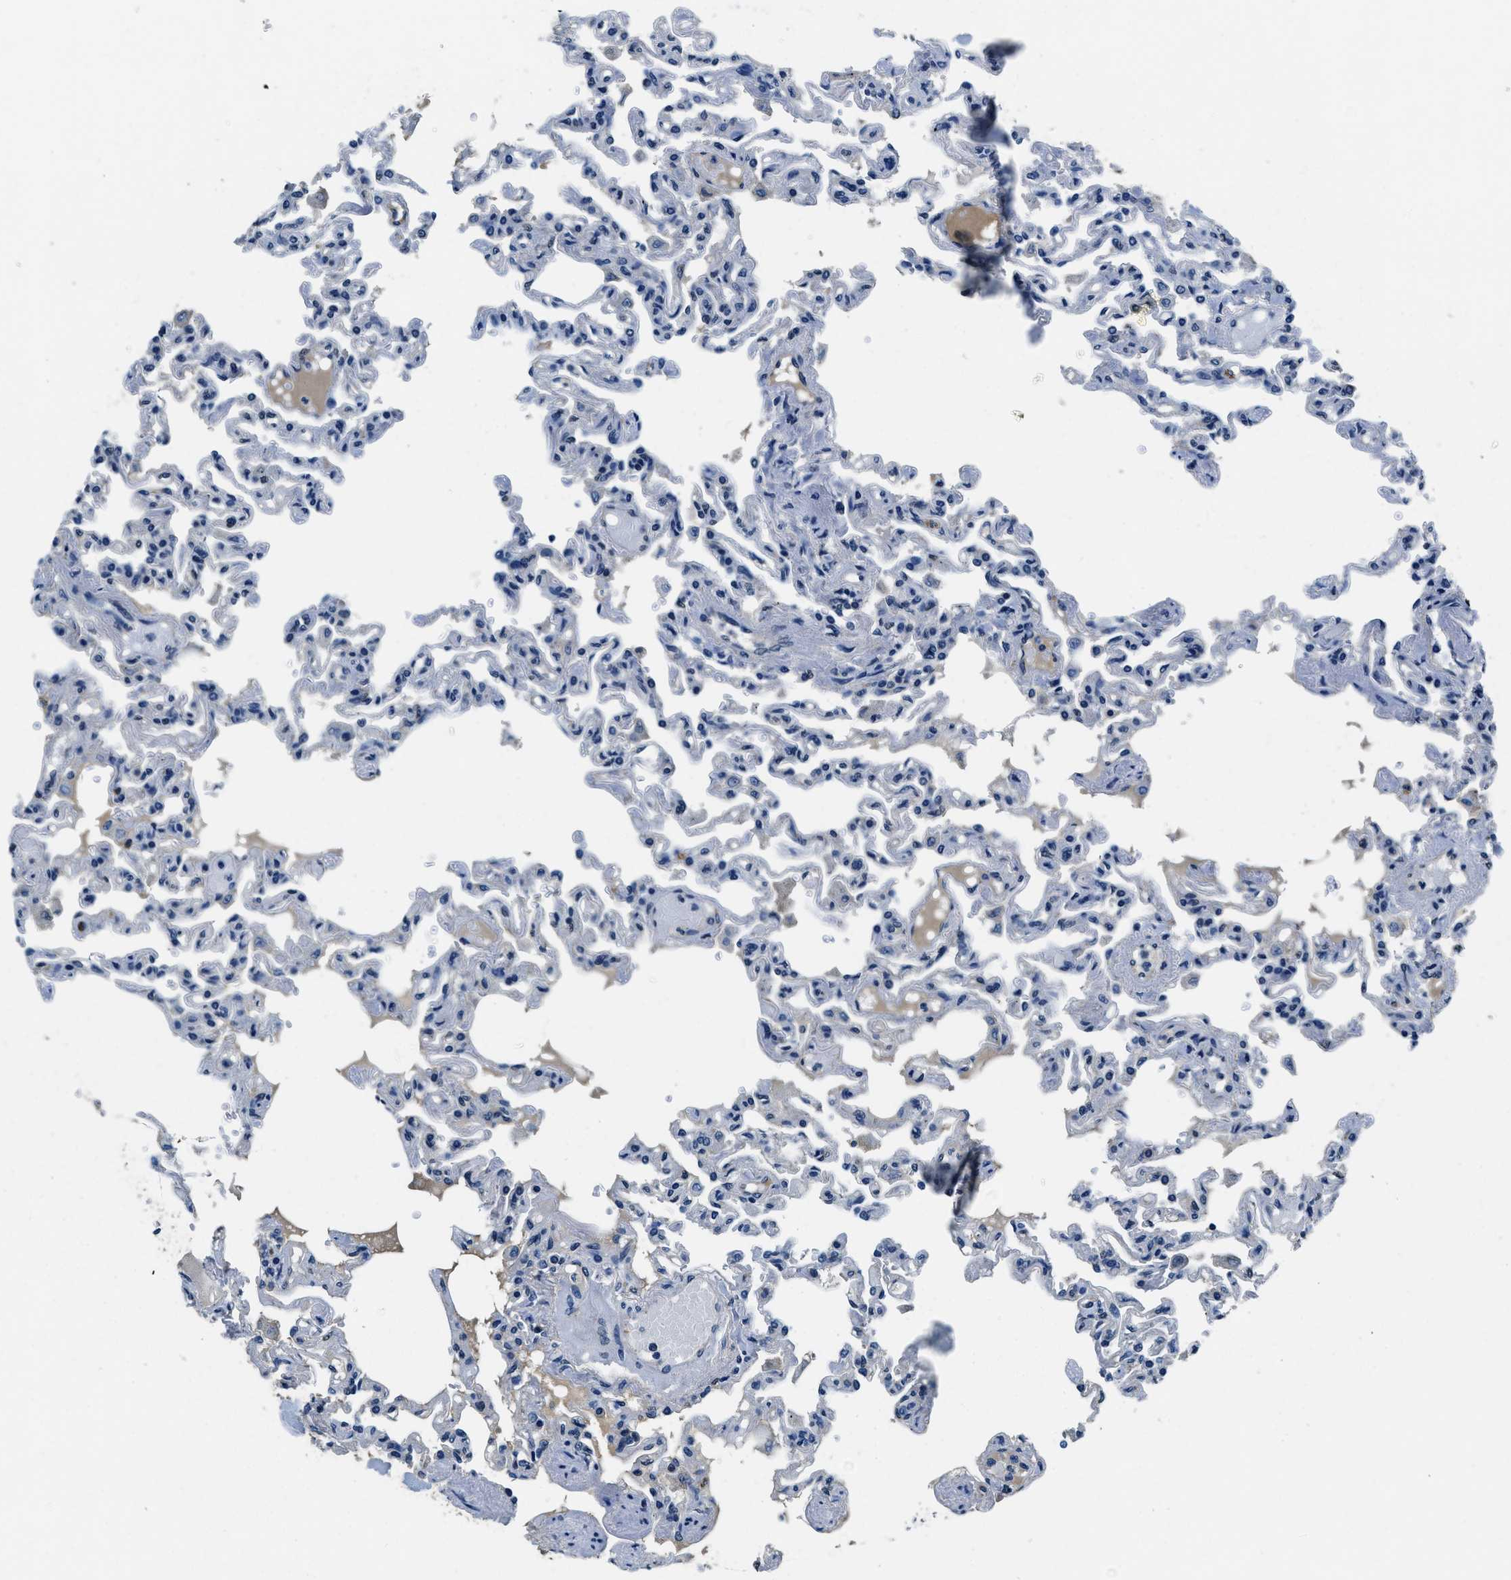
{"staining": {"intensity": "weak", "quantity": "<25%", "location": "cytoplasmic/membranous"}, "tissue": "lung", "cell_type": "Alveolar cells", "image_type": "normal", "snomed": [{"axis": "morphology", "description": "Normal tissue, NOS"}, {"axis": "topography", "description": "Lung"}], "caption": "Immunohistochemistry micrograph of unremarkable human lung stained for a protein (brown), which exhibits no positivity in alveolar cells.", "gene": "TMEM186", "patient": {"sex": "male", "age": 21}}